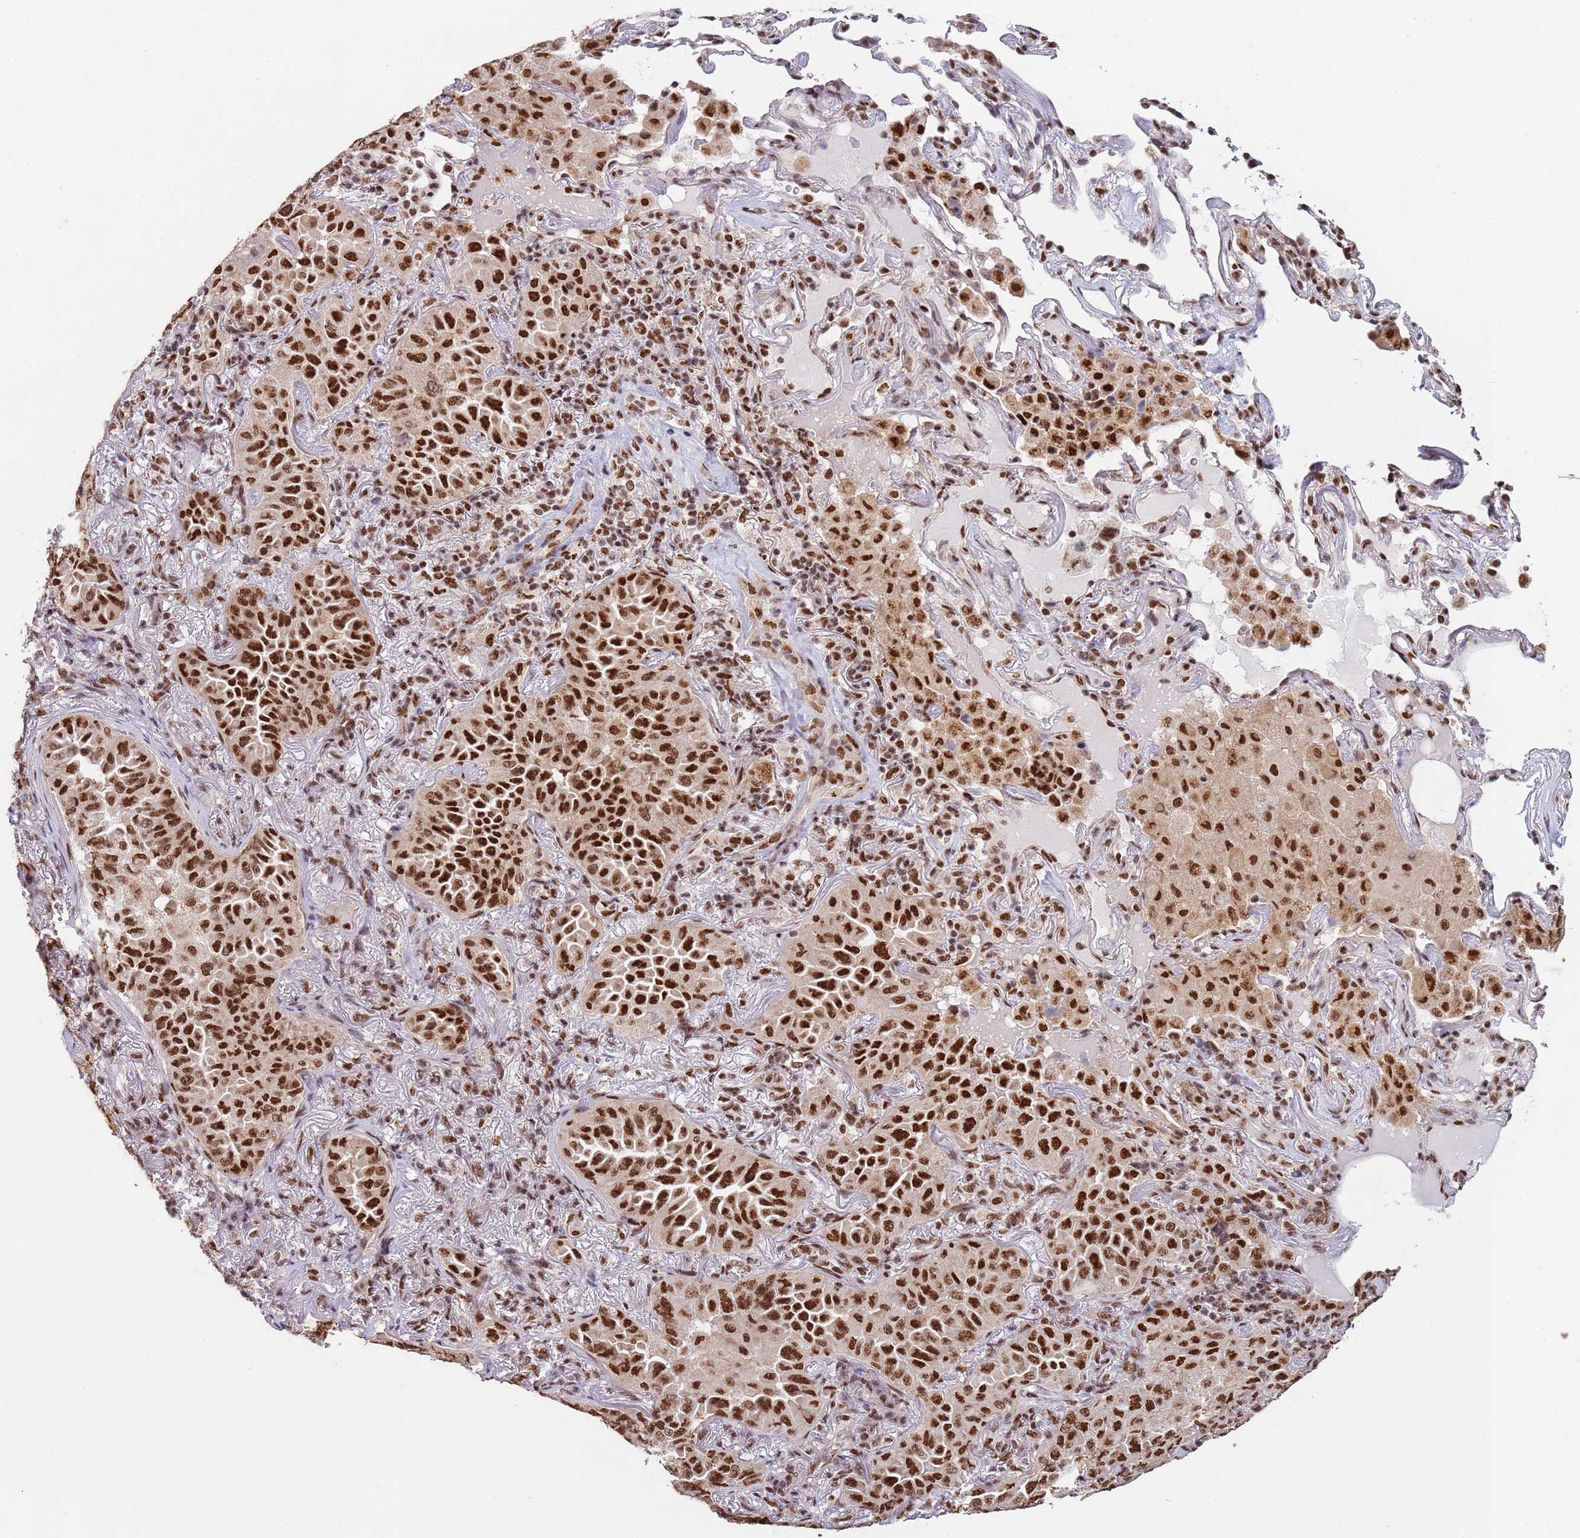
{"staining": {"intensity": "strong", "quantity": ">75%", "location": "nuclear"}, "tissue": "lung cancer", "cell_type": "Tumor cells", "image_type": "cancer", "snomed": [{"axis": "morphology", "description": "Adenocarcinoma, NOS"}, {"axis": "topography", "description": "Lung"}], "caption": "Strong nuclear staining is identified in approximately >75% of tumor cells in adenocarcinoma (lung). The protein is shown in brown color, while the nuclei are stained blue.", "gene": "ESF1", "patient": {"sex": "female", "age": 69}}